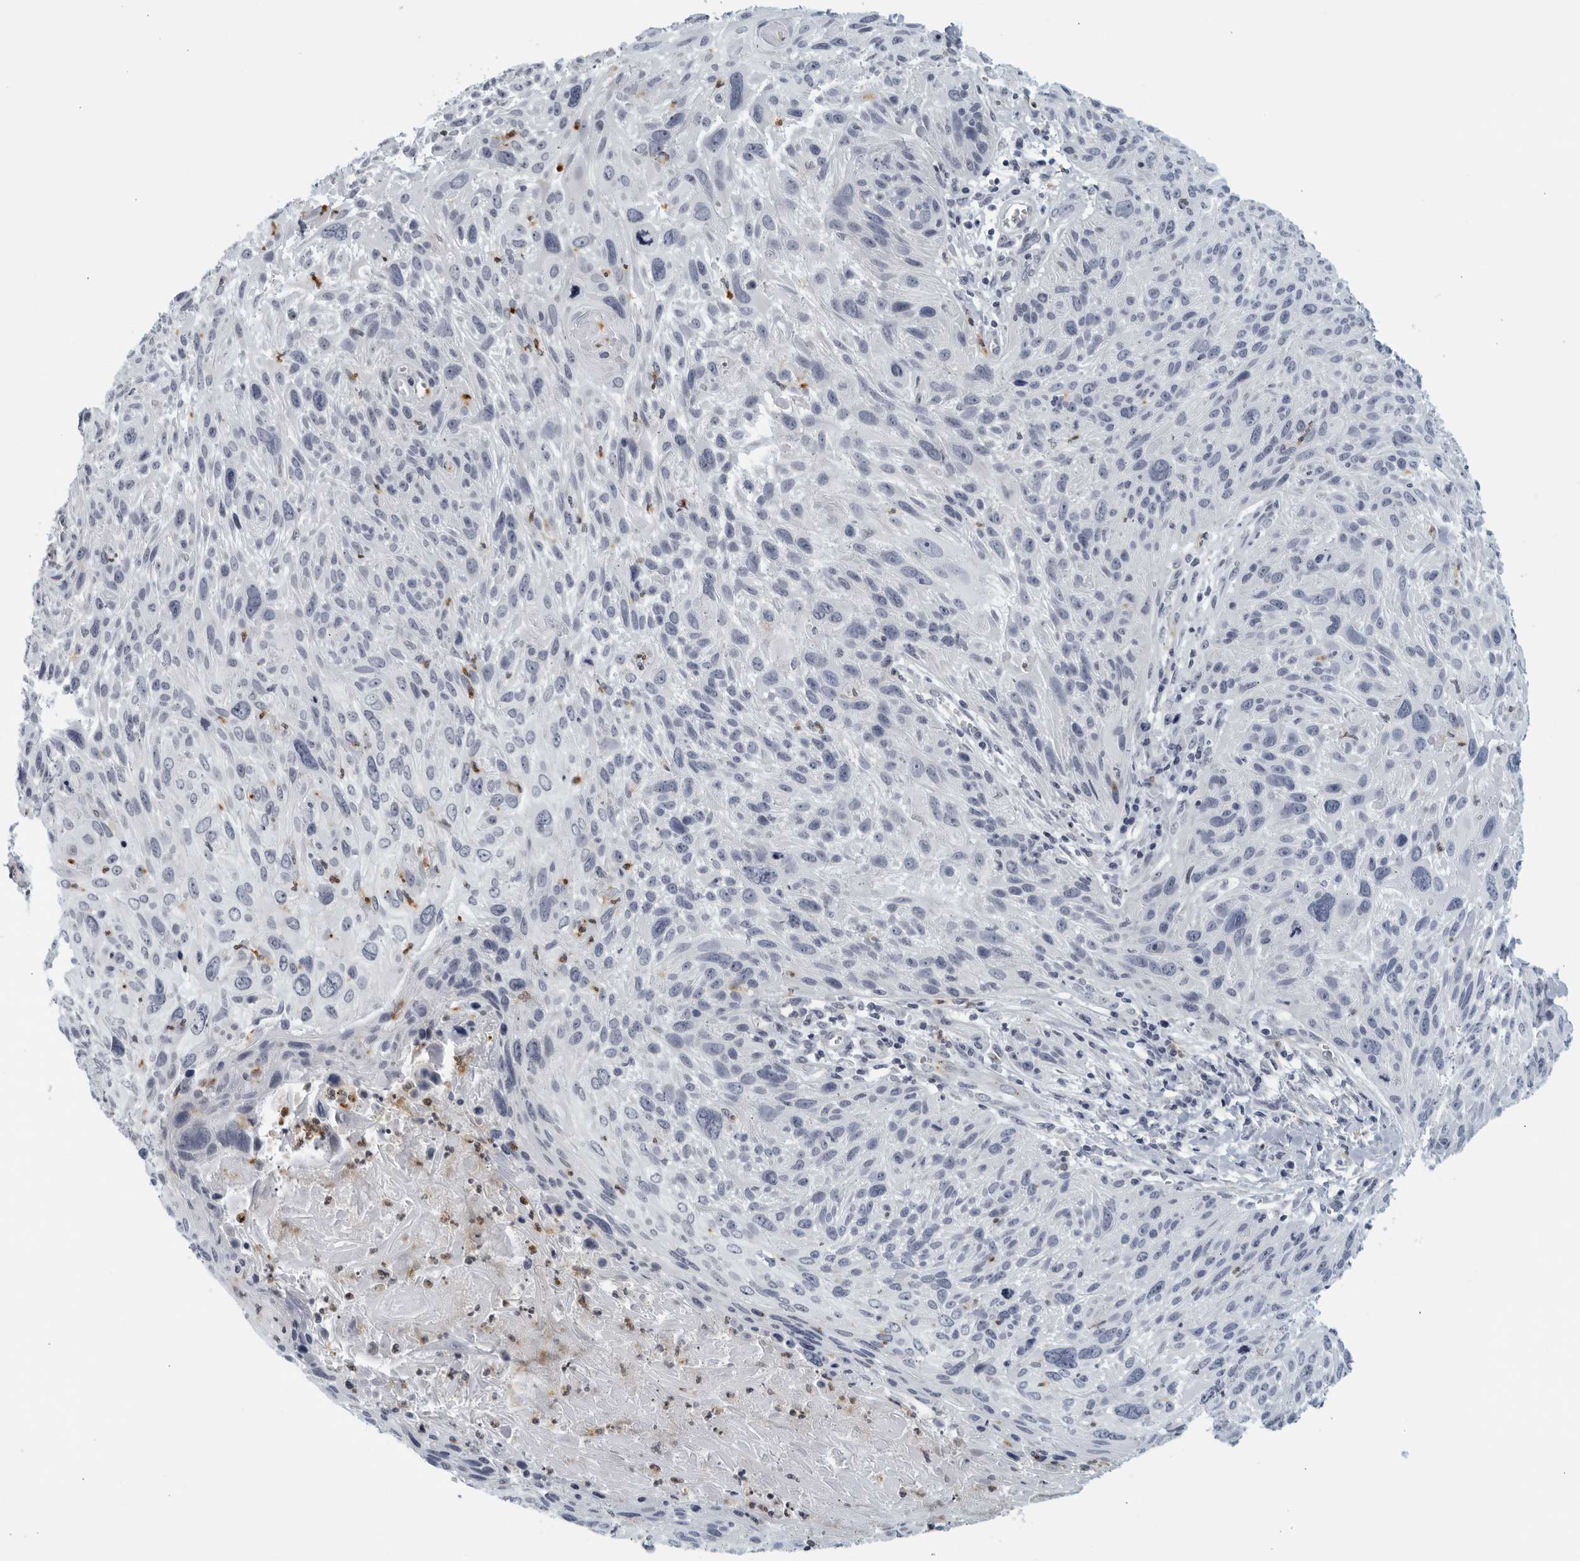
{"staining": {"intensity": "negative", "quantity": "none", "location": "none"}, "tissue": "cervical cancer", "cell_type": "Tumor cells", "image_type": "cancer", "snomed": [{"axis": "morphology", "description": "Squamous cell carcinoma, NOS"}, {"axis": "topography", "description": "Cervix"}], "caption": "Immunohistochemical staining of human squamous cell carcinoma (cervical) shows no significant expression in tumor cells. The staining was performed using DAB to visualize the protein expression in brown, while the nuclei were stained in blue with hematoxylin (Magnification: 20x).", "gene": "KLK7", "patient": {"sex": "female", "age": 51}}